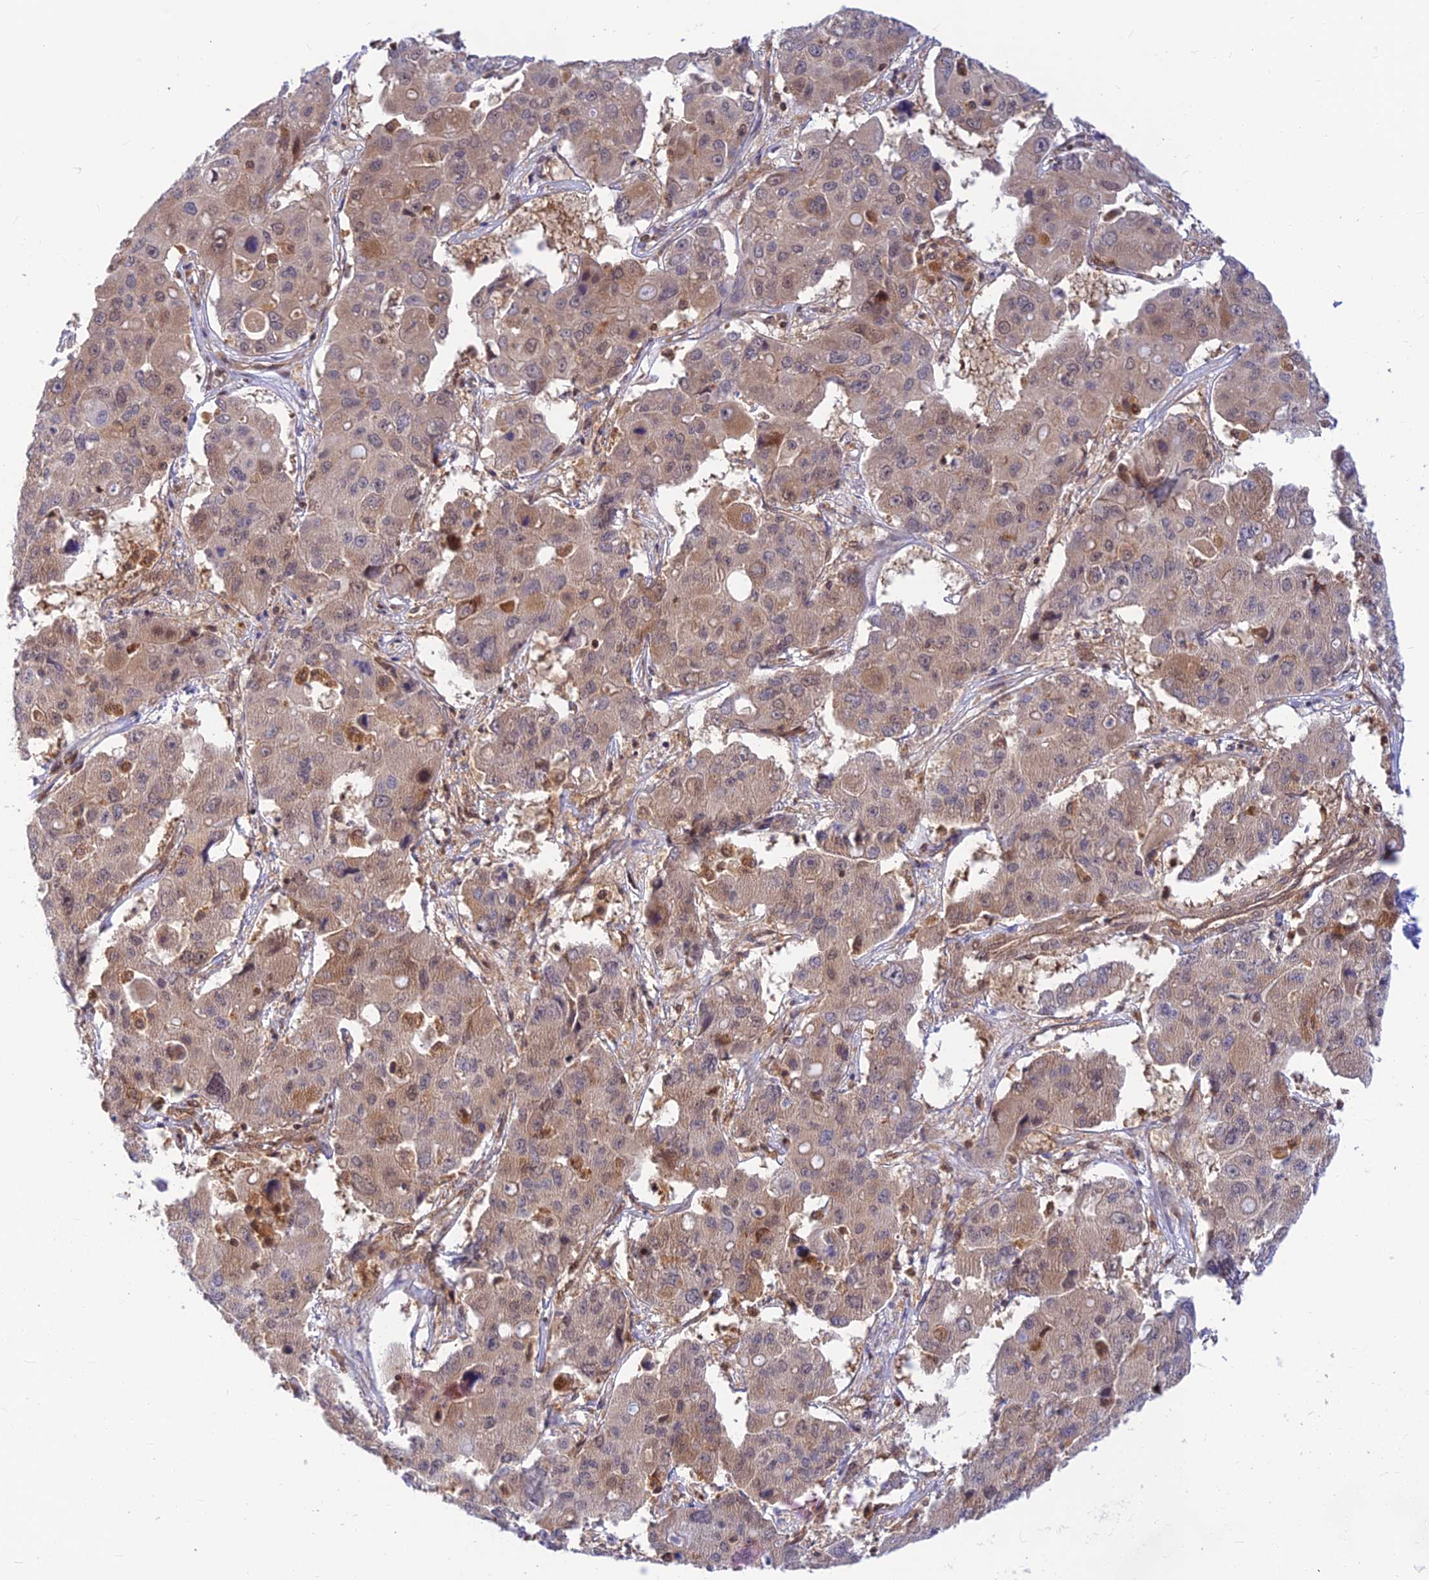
{"staining": {"intensity": "weak", "quantity": "25%-75%", "location": "cytoplasmic/membranous"}, "tissue": "liver cancer", "cell_type": "Tumor cells", "image_type": "cancer", "snomed": [{"axis": "morphology", "description": "Cholangiocarcinoma"}, {"axis": "topography", "description": "Liver"}], "caption": "Liver cholangiocarcinoma was stained to show a protein in brown. There is low levels of weak cytoplasmic/membranous staining in approximately 25%-75% of tumor cells. The protein of interest is shown in brown color, while the nuclei are stained blue.", "gene": "LYSMD2", "patient": {"sex": "male", "age": 67}}